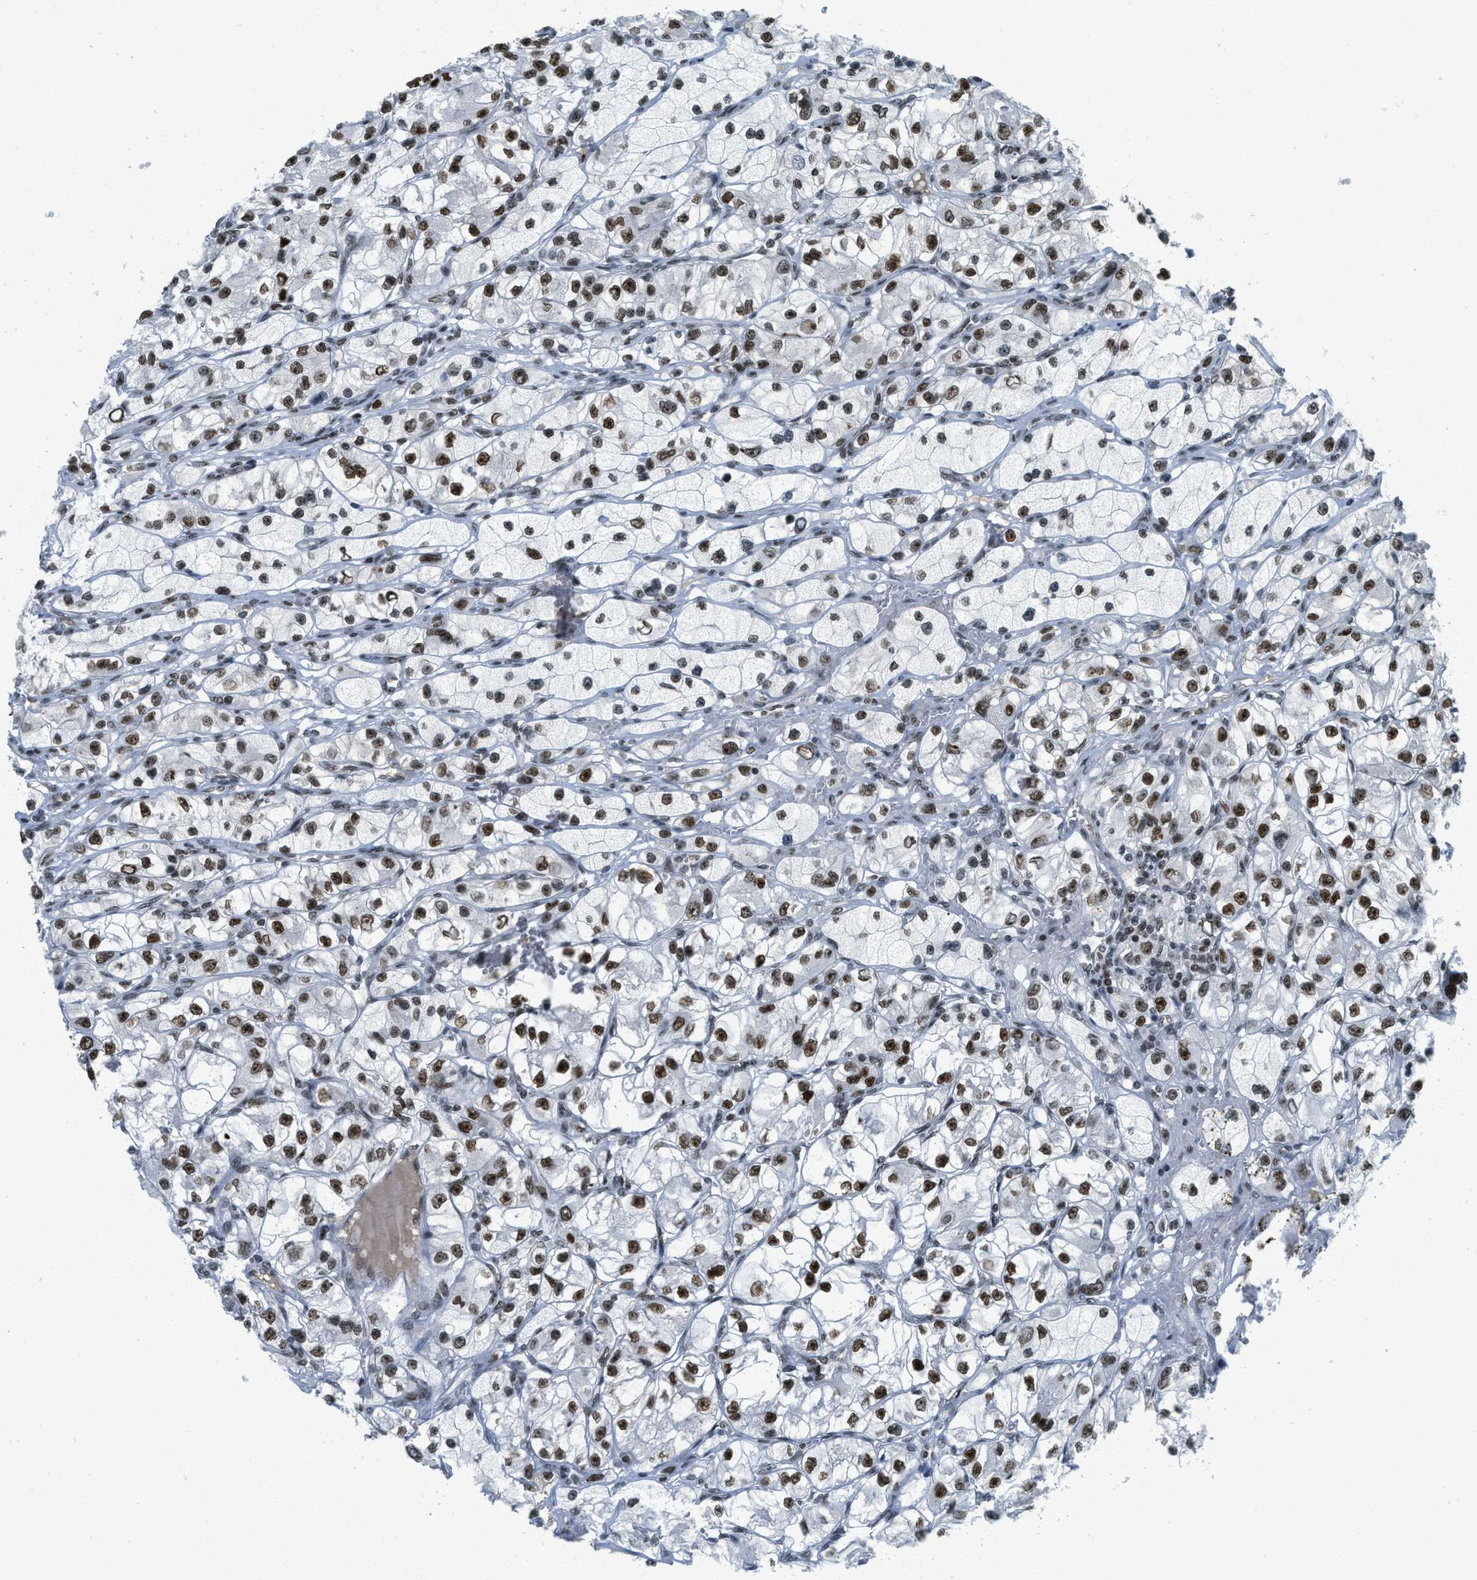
{"staining": {"intensity": "moderate", "quantity": ">75%", "location": "nuclear"}, "tissue": "renal cancer", "cell_type": "Tumor cells", "image_type": "cancer", "snomed": [{"axis": "morphology", "description": "Adenocarcinoma, NOS"}, {"axis": "topography", "description": "Kidney"}], "caption": "The image displays immunohistochemical staining of renal adenocarcinoma. There is moderate nuclear expression is appreciated in about >75% of tumor cells.", "gene": "URB1", "patient": {"sex": "female", "age": 57}}